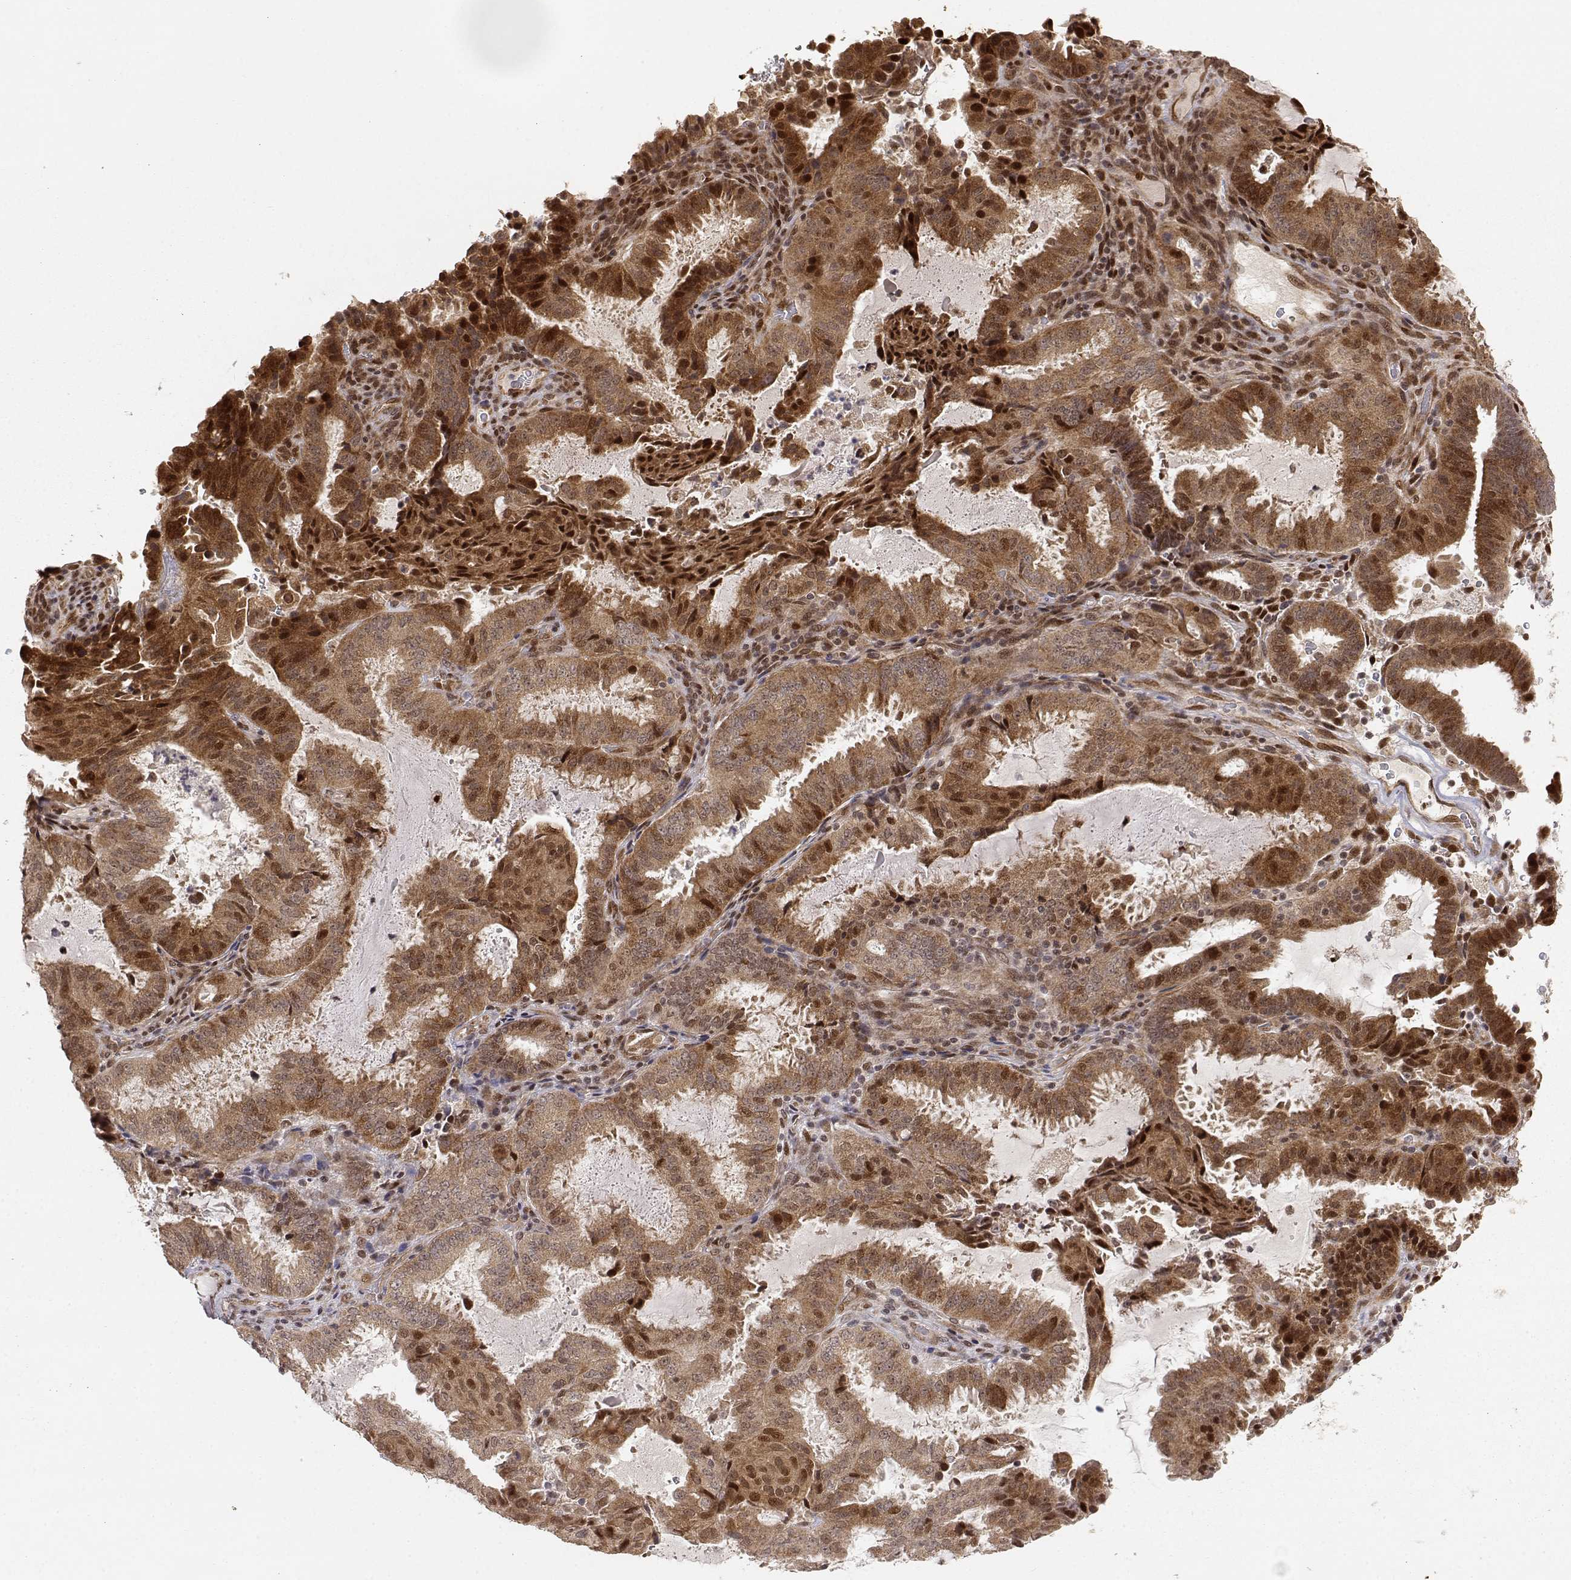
{"staining": {"intensity": "strong", "quantity": ">75%", "location": "cytoplasmic/membranous,nuclear"}, "tissue": "ovarian cancer", "cell_type": "Tumor cells", "image_type": "cancer", "snomed": [{"axis": "morphology", "description": "Carcinoma, endometroid"}, {"axis": "topography", "description": "Ovary"}], "caption": "Immunohistochemistry photomicrograph of ovarian endometroid carcinoma stained for a protein (brown), which shows high levels of strong cytoplasmic/membranous and nuclear expression in approximately >75% of tumor cells.", "gene": "BRCA1", "patient": {"sex": "female", "age": 41}}